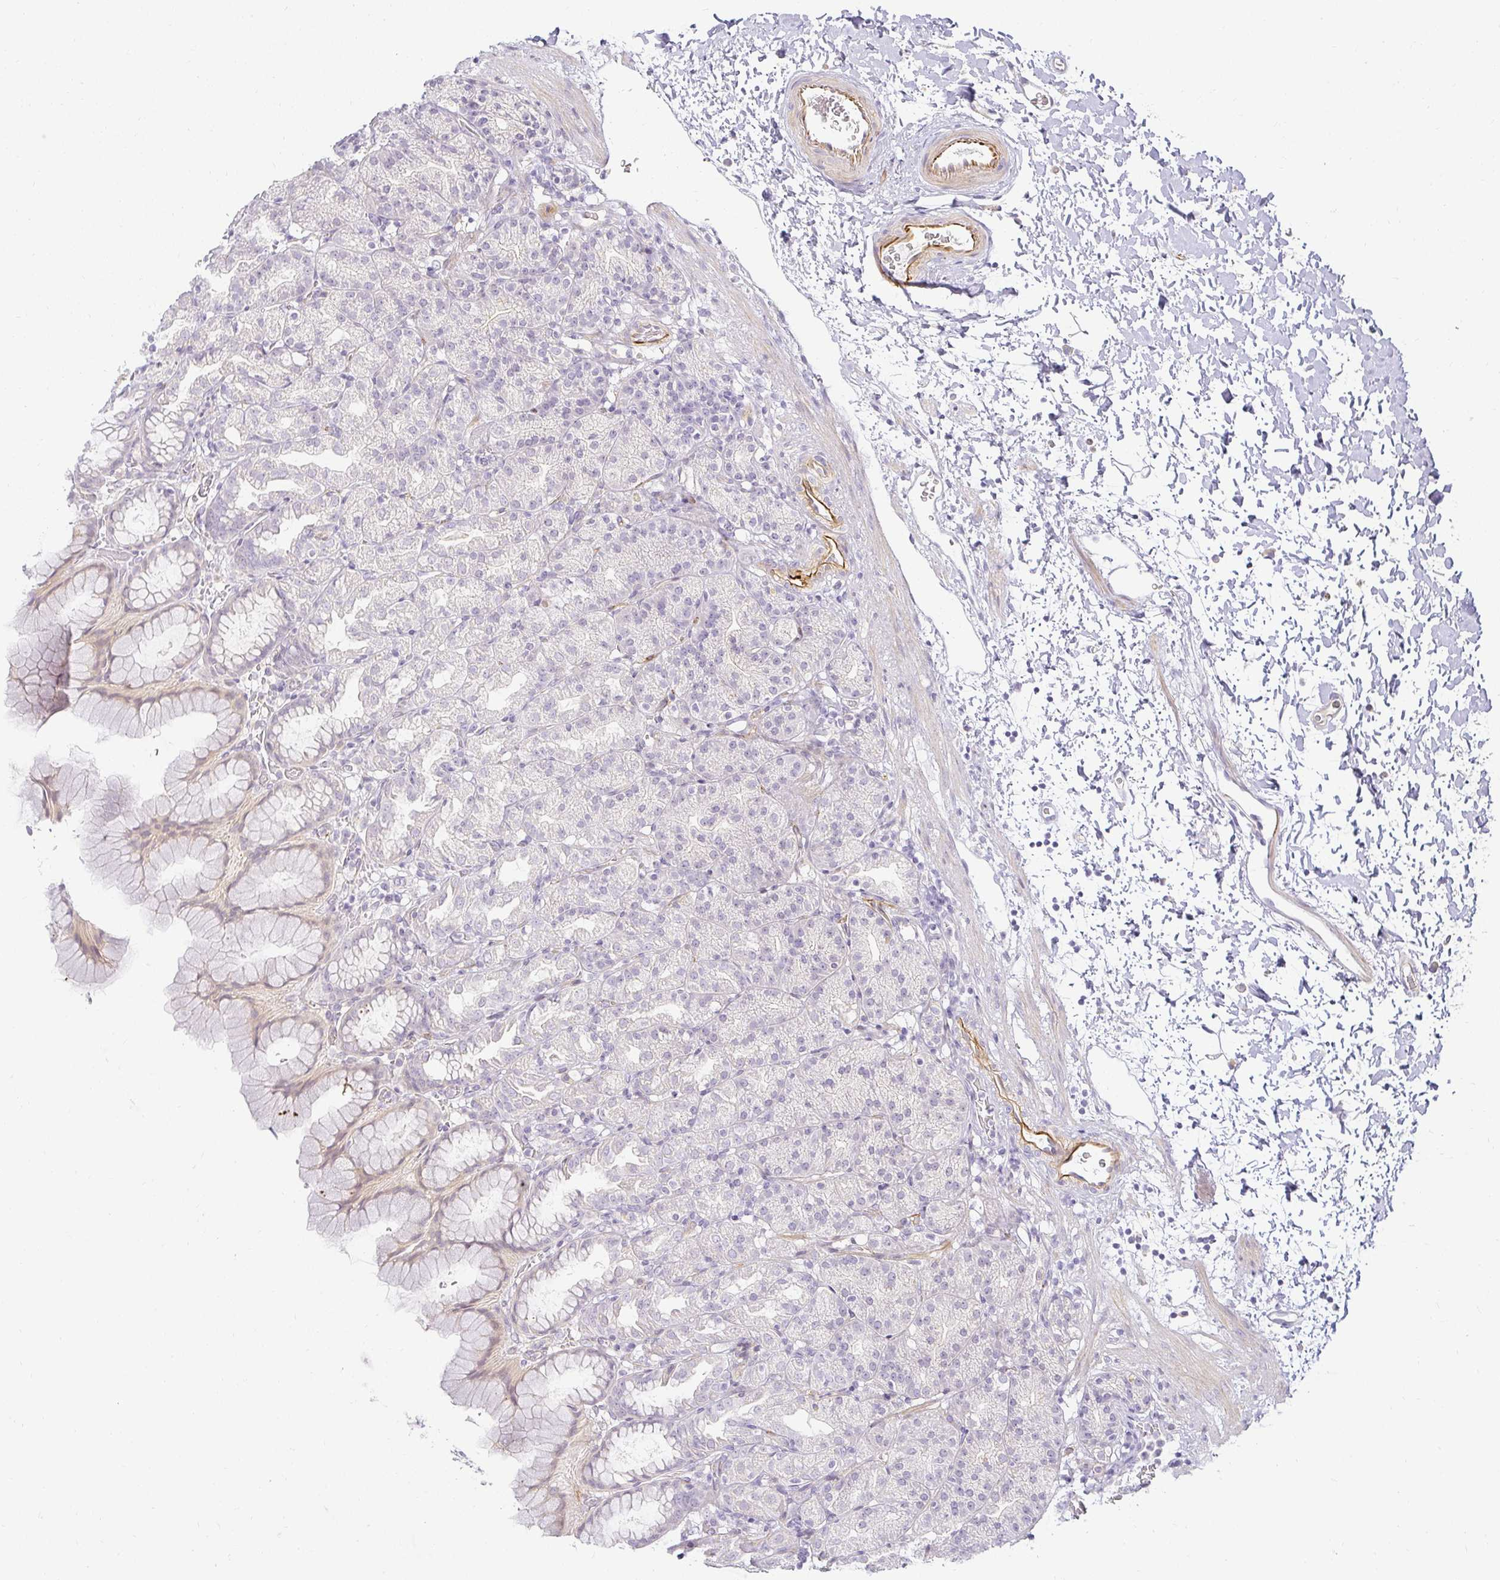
{"staining": {"intensity": "negative", "quantity": "none", "location": "none"}, "tissue": "stomach", "cell_type": "Glandular cells", "image_type": "normal", "snomed": [{"axis": "morphology", "description": "Normal tissue, NOS"}, {"axis": "topography", "description": "Stomach, upper"}], "caption": "High magnification brightfield microscopy of unremarkable stomach stained with DAB (3,3'-diaminobenzidine) (brown) and counterstained with hematoxylin (blue): glandular cells show no significant expression. (DAB IHC, high magnification).", "gene": "ACAN", "patient": {"sex": "female", "age": 81}}